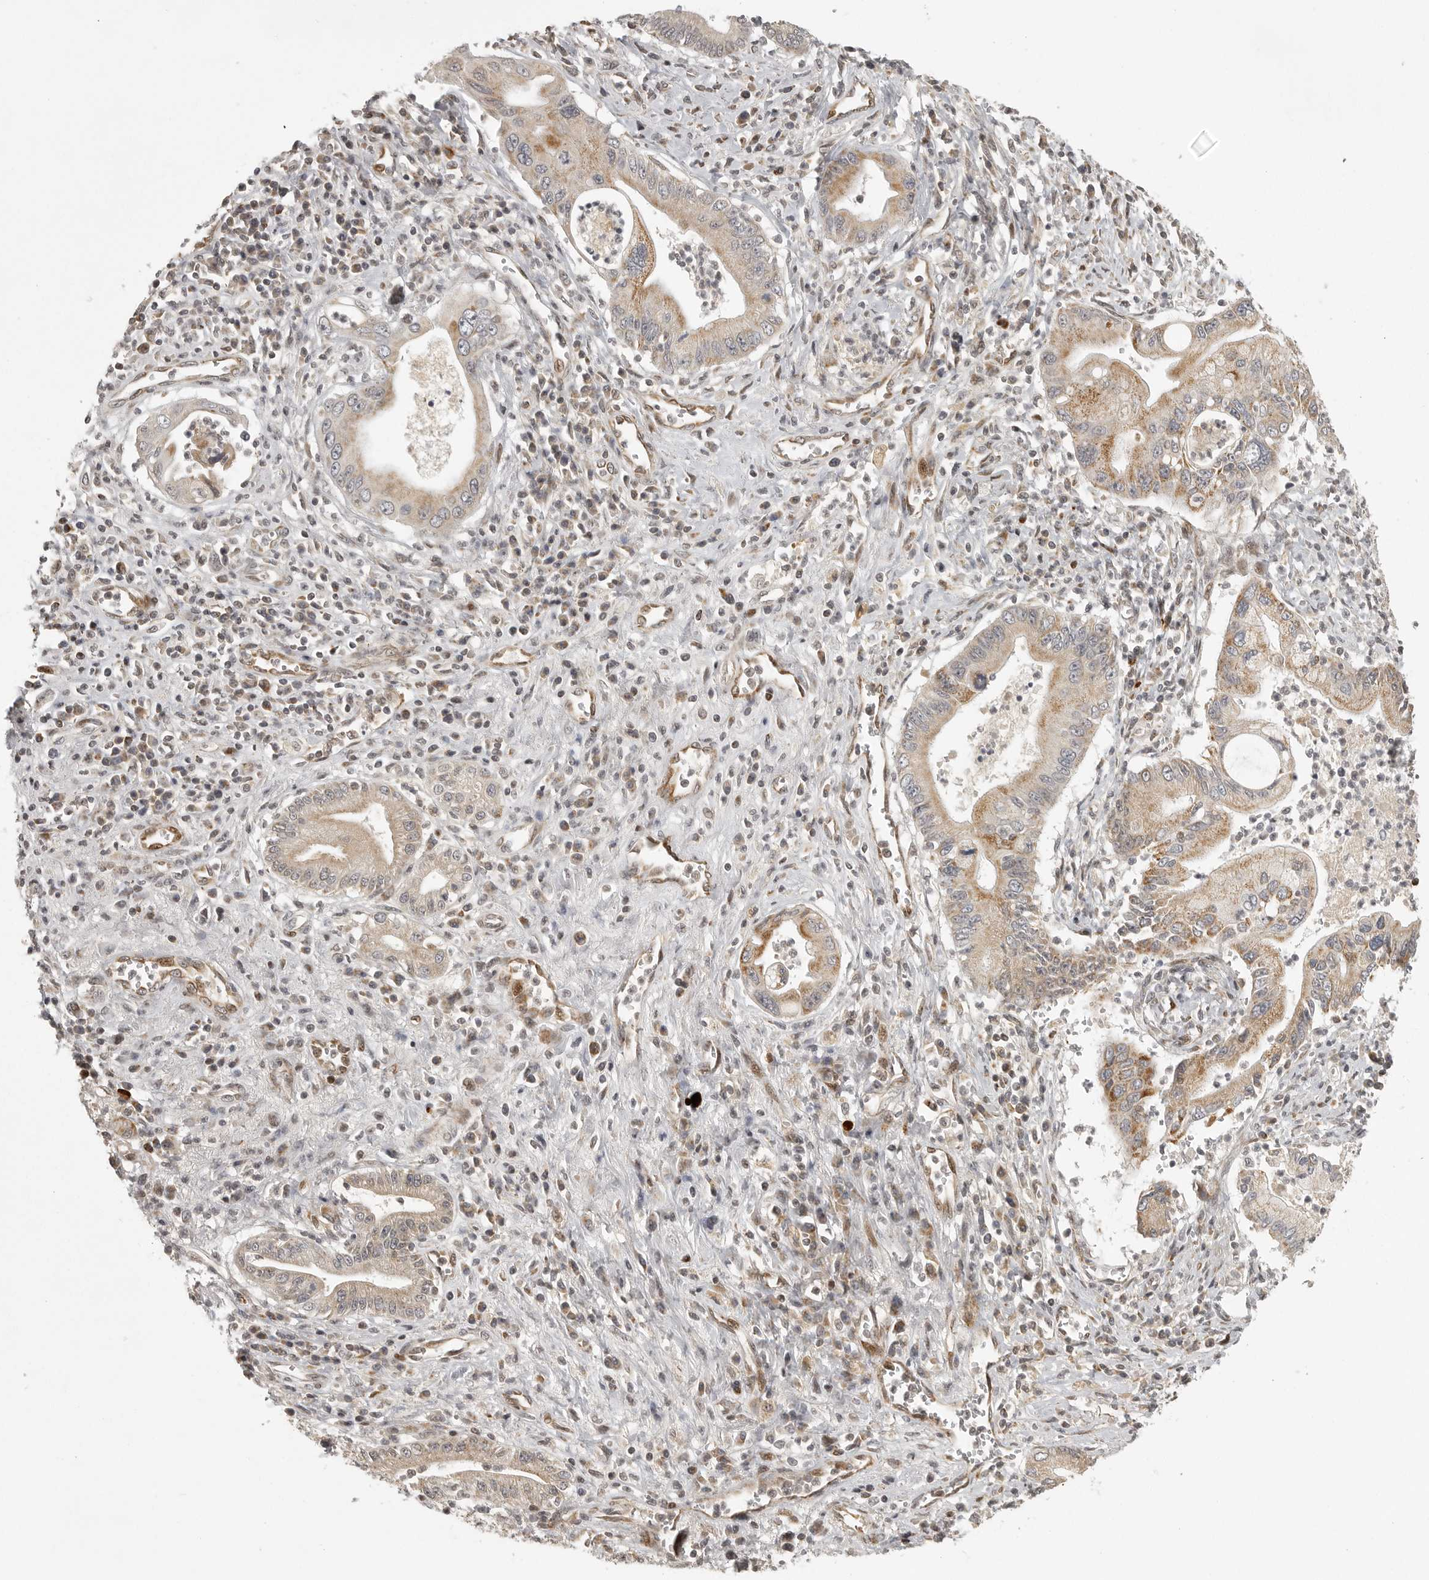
{"staining": {"intensity": "weak", "quantity": ">75%", "location": "cytoplasmic/membranous"}, "tissue": "pancreatic cancer", "cell_type": "Tumor cells", "image_type": "cancer", "snomed": [{"axis": "morphology", "description": "Adenocarcinoma, NOS"}, {"axis": "topography", "description": "Pancreas"}], "caption": "Immunohistochemistry of human adenocarcinoma (pancreatic) demonstrates low levels of weak cytoplasmic/membranous staining in approximately >75% of tumor cells. (DAB (3,3'-diaminobenzidine) = brown stain, brightfield microscopy at high magnification).", "gene": "NARS2", "patient": {"sex": "male", "age": 78}}